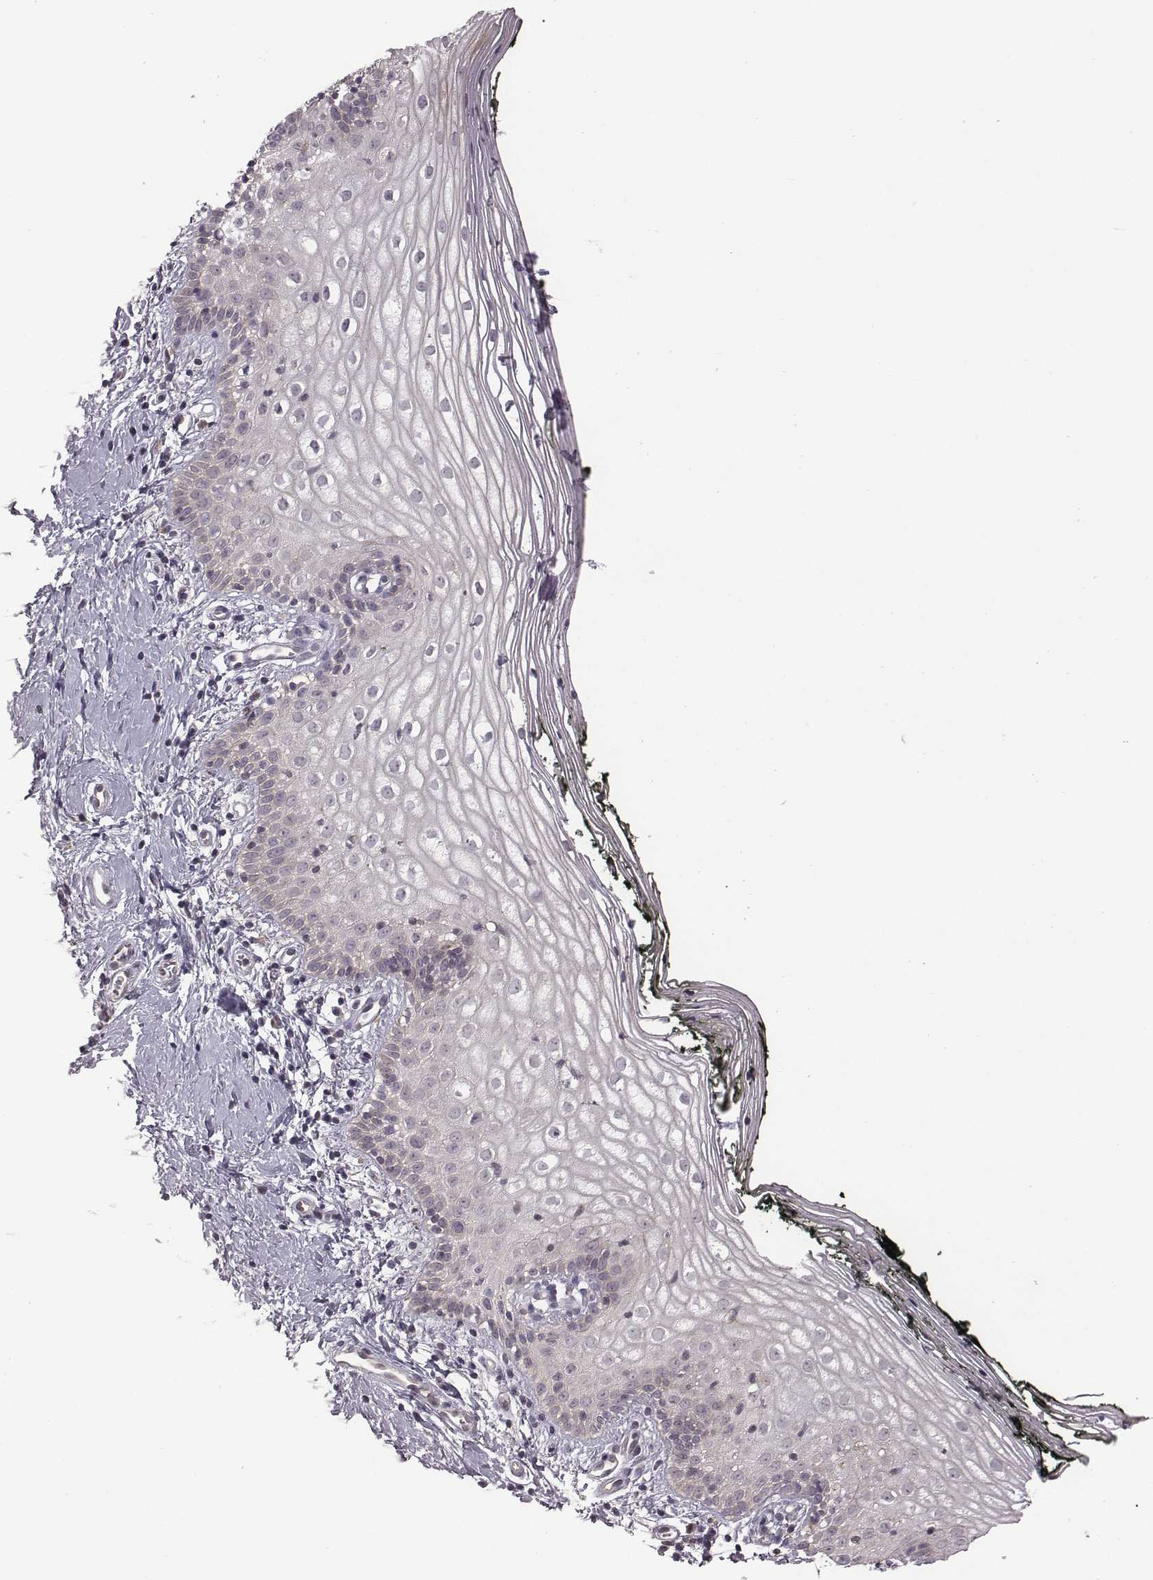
{"staining": {"intensity": "negative", "quantity": "none", "location": "none"}, "tissue": "vagina", "cell_type": "Squamous epithelial cells", "image_type": "normal", "snomed": [{"axis": "morphology", "description": "Normal tissue, NOS"}, {"axis": "topography", "description": "Vagina"}], "caption": "A high-resolution photomicrograph shows IHC staining of benign vagina, which reveals no significant expression in squamous epithelial cells.", "gene": "BICDL1", "patient": {"sex": "female", "age": 47}}